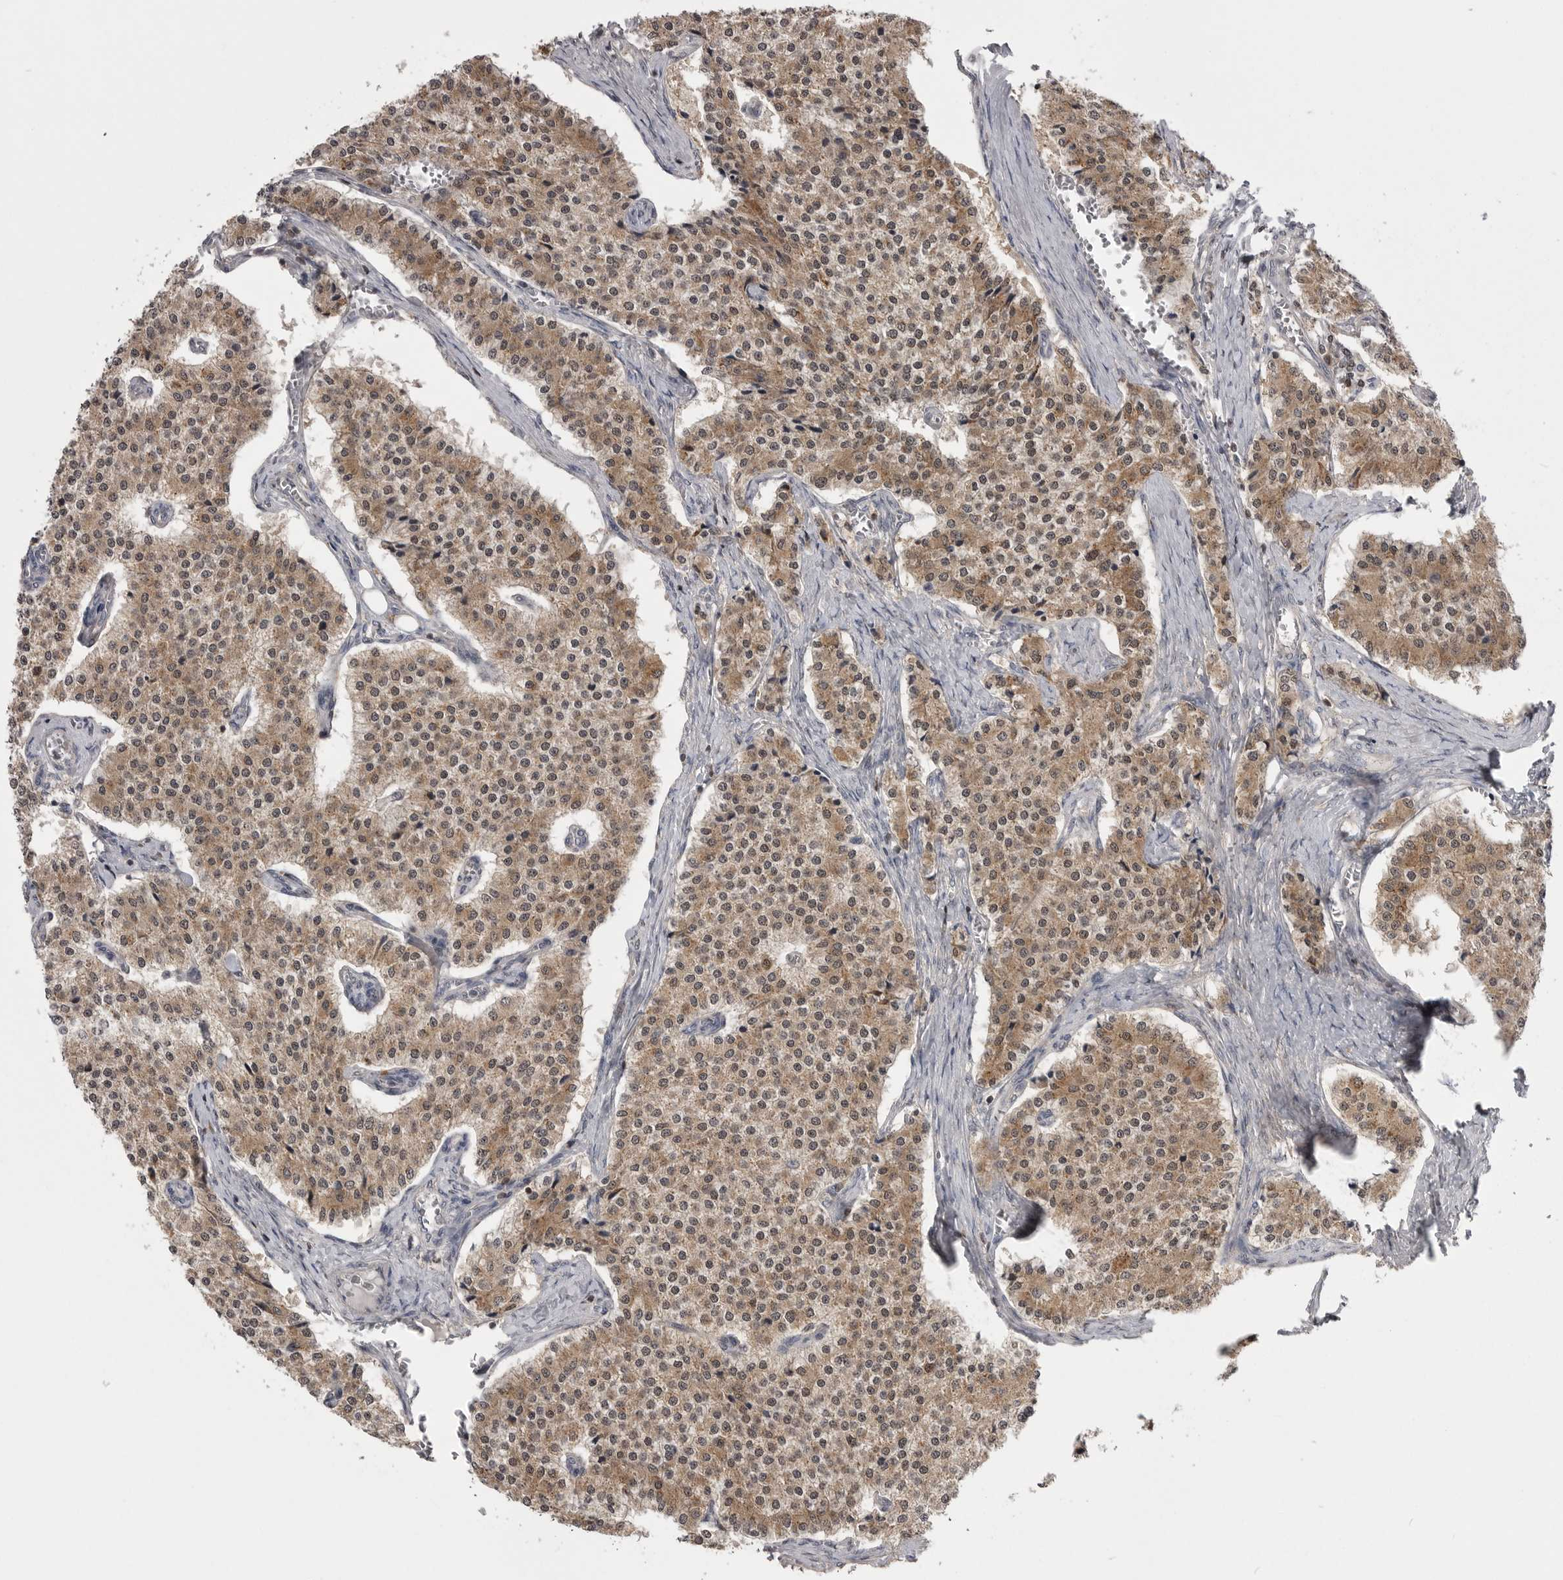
{"staining": {"intensity": "moderate", "quantity": ">75%", "location": "cytoplasmic/membranous"}, "tissue": "carcinoid", "cell_type": "Tumor cells", "image_type": "cancer", "snomed": [{"axis": "morphology", "description": "Carcinoid, malignant, NOS"}, {"axis": "topography", "description": "Colon"}], "caption": "Moderate cytoplasmic/membranous protein staining is present in about >75% of tumor cells in carcinoid. (DAB (3,3'-diaminobenzidine) IHC with brightfield microscopy, high magnification).", "gene": "MAPK13", "patient": {"sex": "female", "age": 52}}